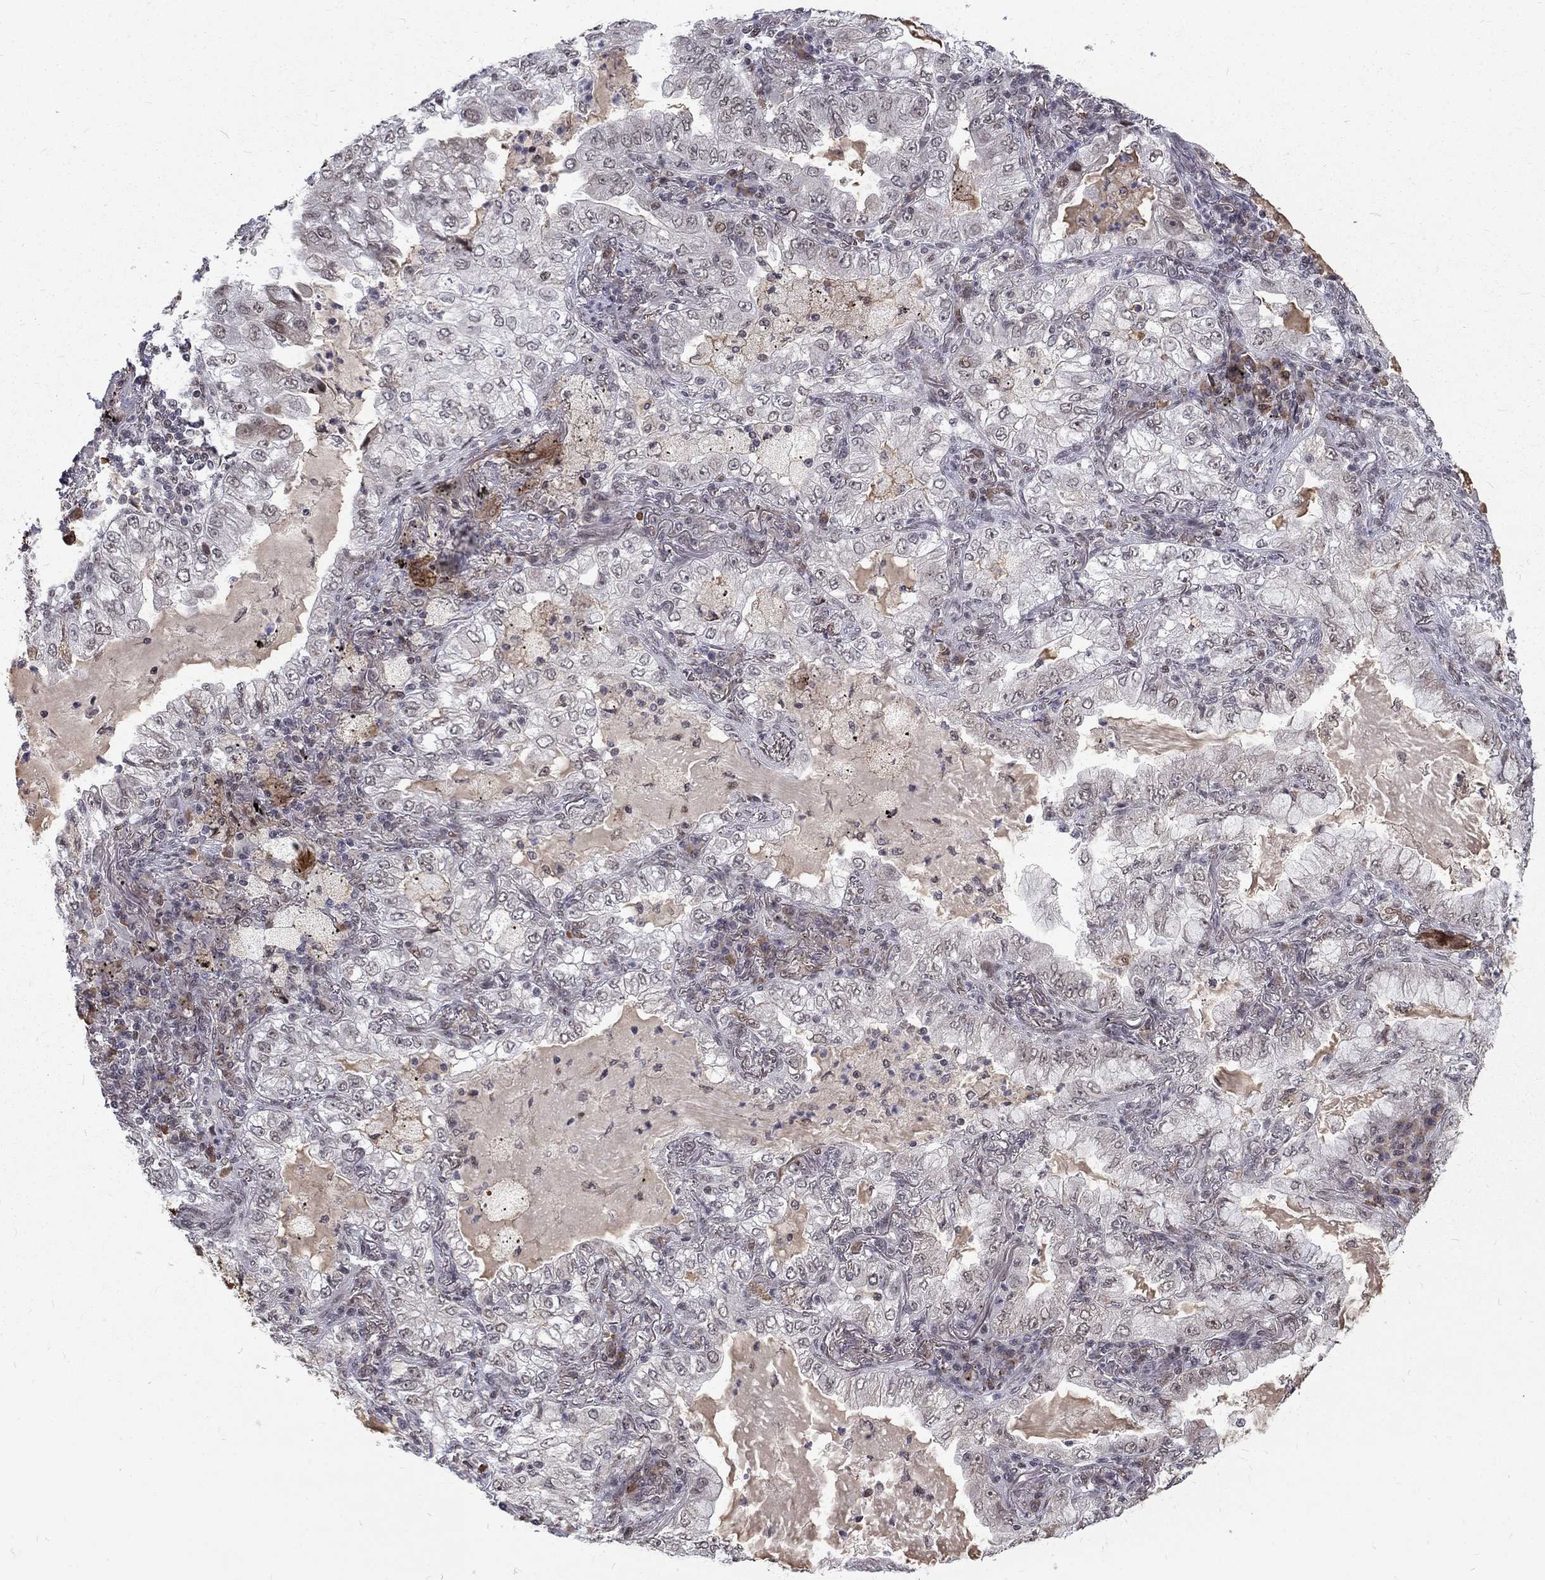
{"staining": {"intensity": "negative", "quantity": "none", "location": "none"}, "tissue": "lung cancer", "cell_type": "Tumor cells", "image_type": "cancer", "snomed": [{"axis": "morphology", "description": "Adenocarcinoma, NOS"}, {"axis": "topography", "description": "Lung"}], "caption": "A histopathology image of adenocarcinoma (lung) stained for a protein displays no brown staining in tumor cells. (DAB (3,3'-diaminobenzidine) immunohistochemistry (IHC), high magnification).", "gene": "TCEAL1", "patient": {"sex": "female", "age": 73}}